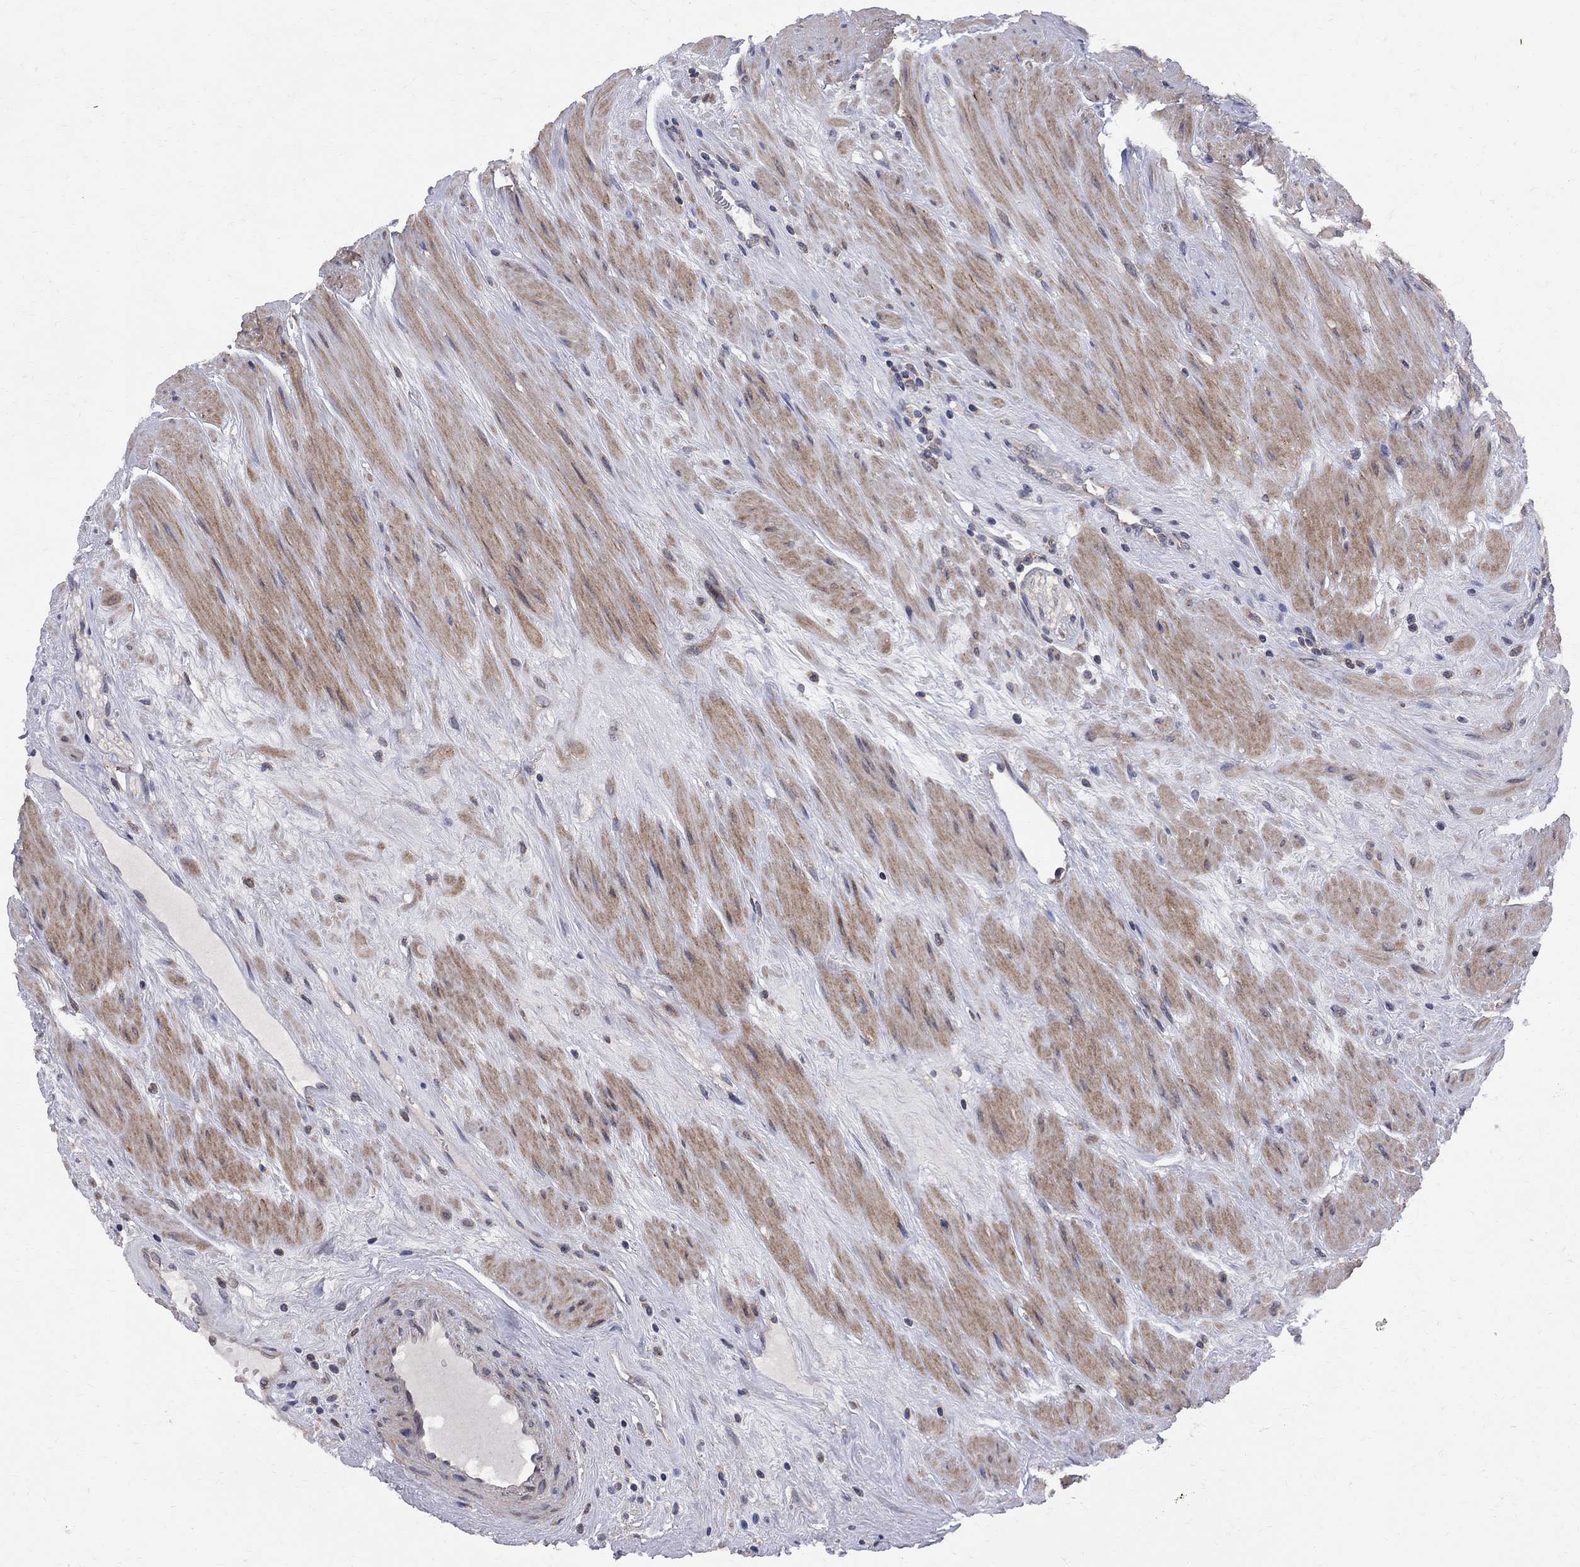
{"staining": {"intensity": "weak", "quantity": "25%-75%", "location": "cytoplasmic/membranous"}, "tissue": "prostate cancer", "cell_type": "Tumor cells", "image_type": "cancer", "snomed": [{"axis": "morphology", "description": "Adenocarcinoma, High grade"}, {"axis": "topography", "description": "Prostate and seminal vesicle, NOS"}], "caption": "This photomicrograph exhibits IHC staining of prostate cancer, with low weak cytoplasmic/membranous staining in approximately 25%-75% of tumor cells.", "gene": "CNOT11", "patient": {"sex": "male", "age": 62}}